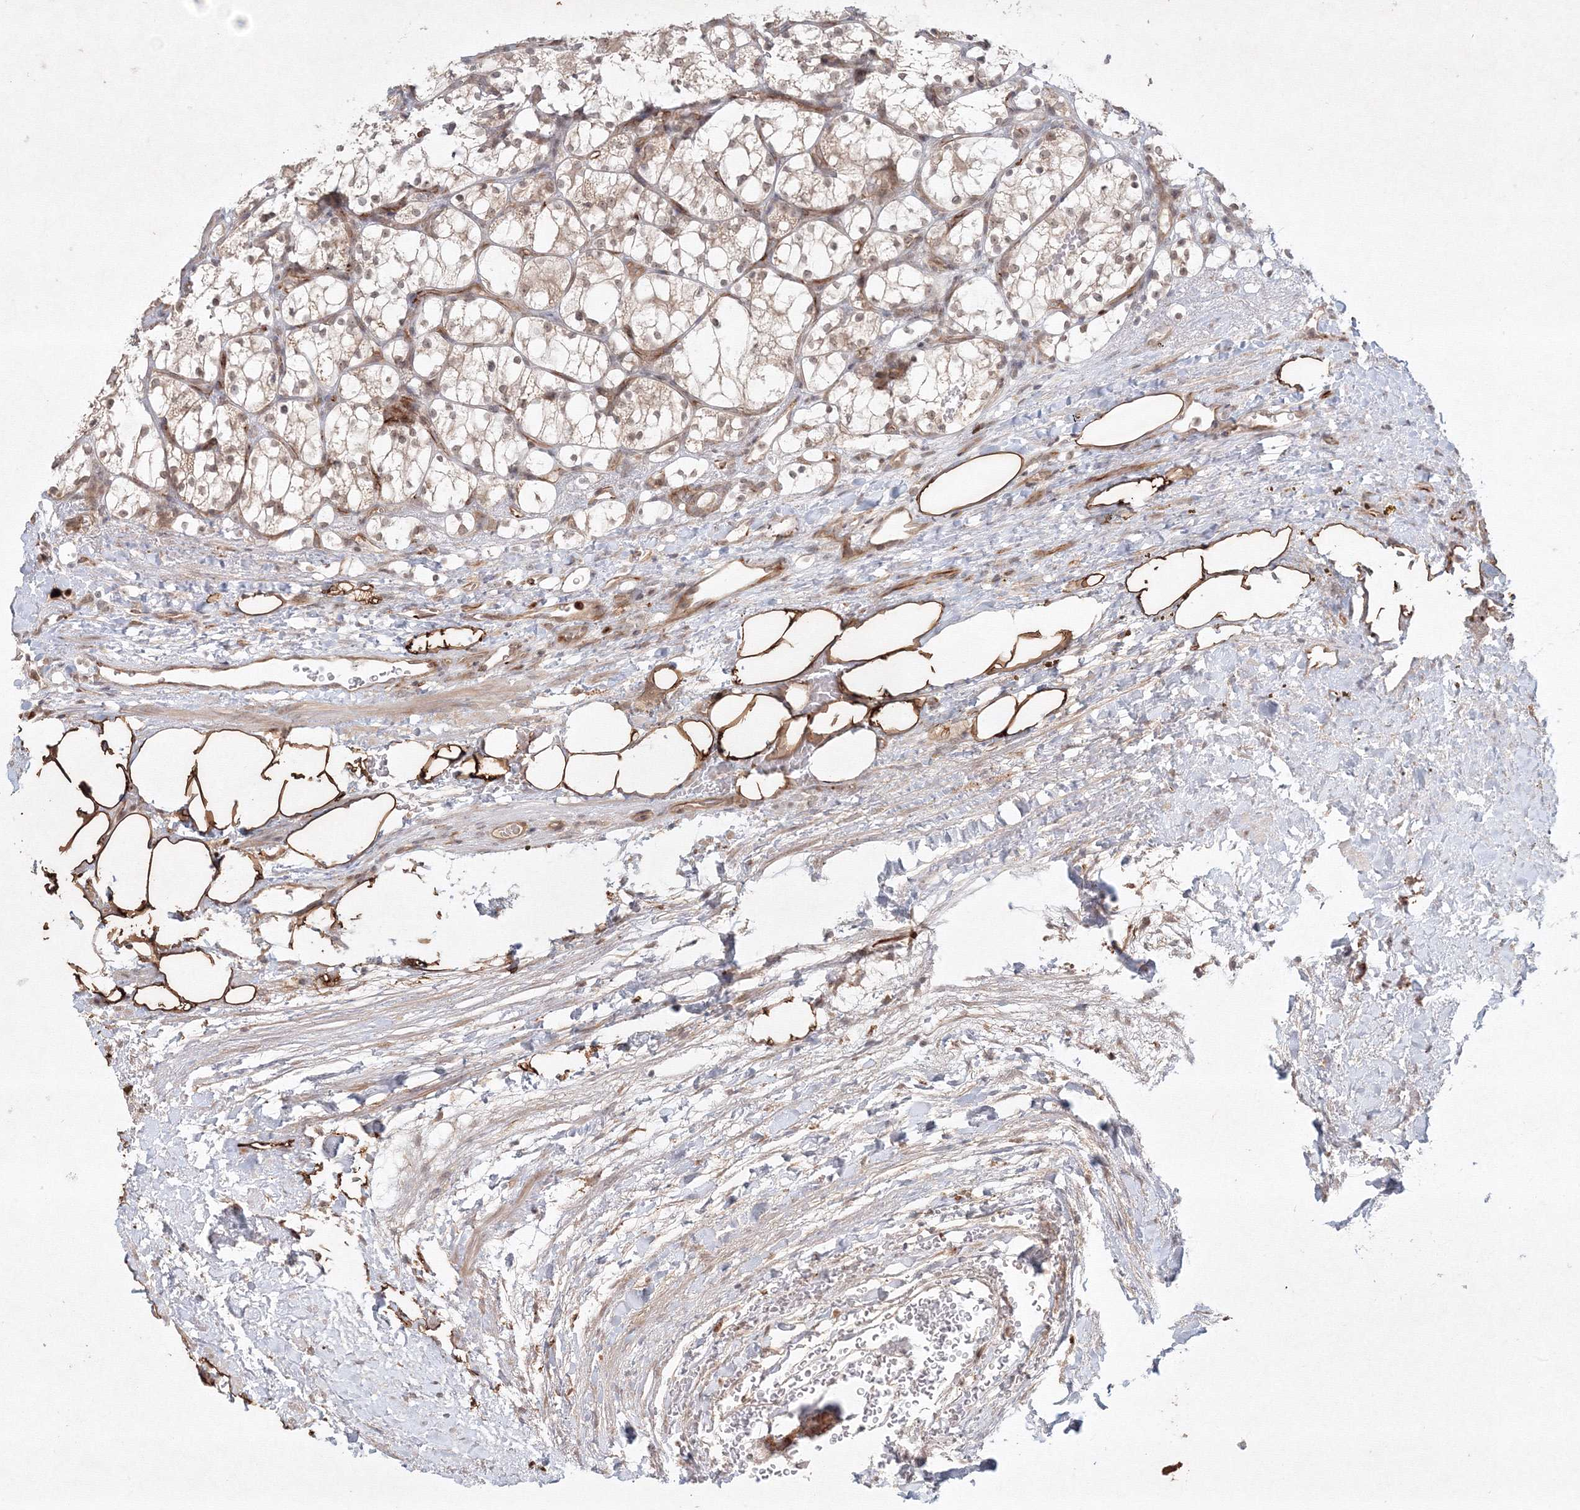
{"staining": {"intensity": "weak", "quantity": ">75%", "location": "cytoplasmic/membranous,nuclear"}, "tissue": "renal cancer", "cell_type": "Tumor cells", "image_type": "cancer", "snomed": [{"axis": "morphology", "description": "Adenocarcinoma, NOS"}, {"axis": "topography", "description": "Kidney"}], "caption": "Immunohistochemical staining of human renal cancer (adenocarcinoma) displays low levels of weak cytoplasmic/membranous and nuclear protein expression in about >75% of tumor cells.", "gene": "KIF20A", "patient": {"sex": "female", "age": 69}}